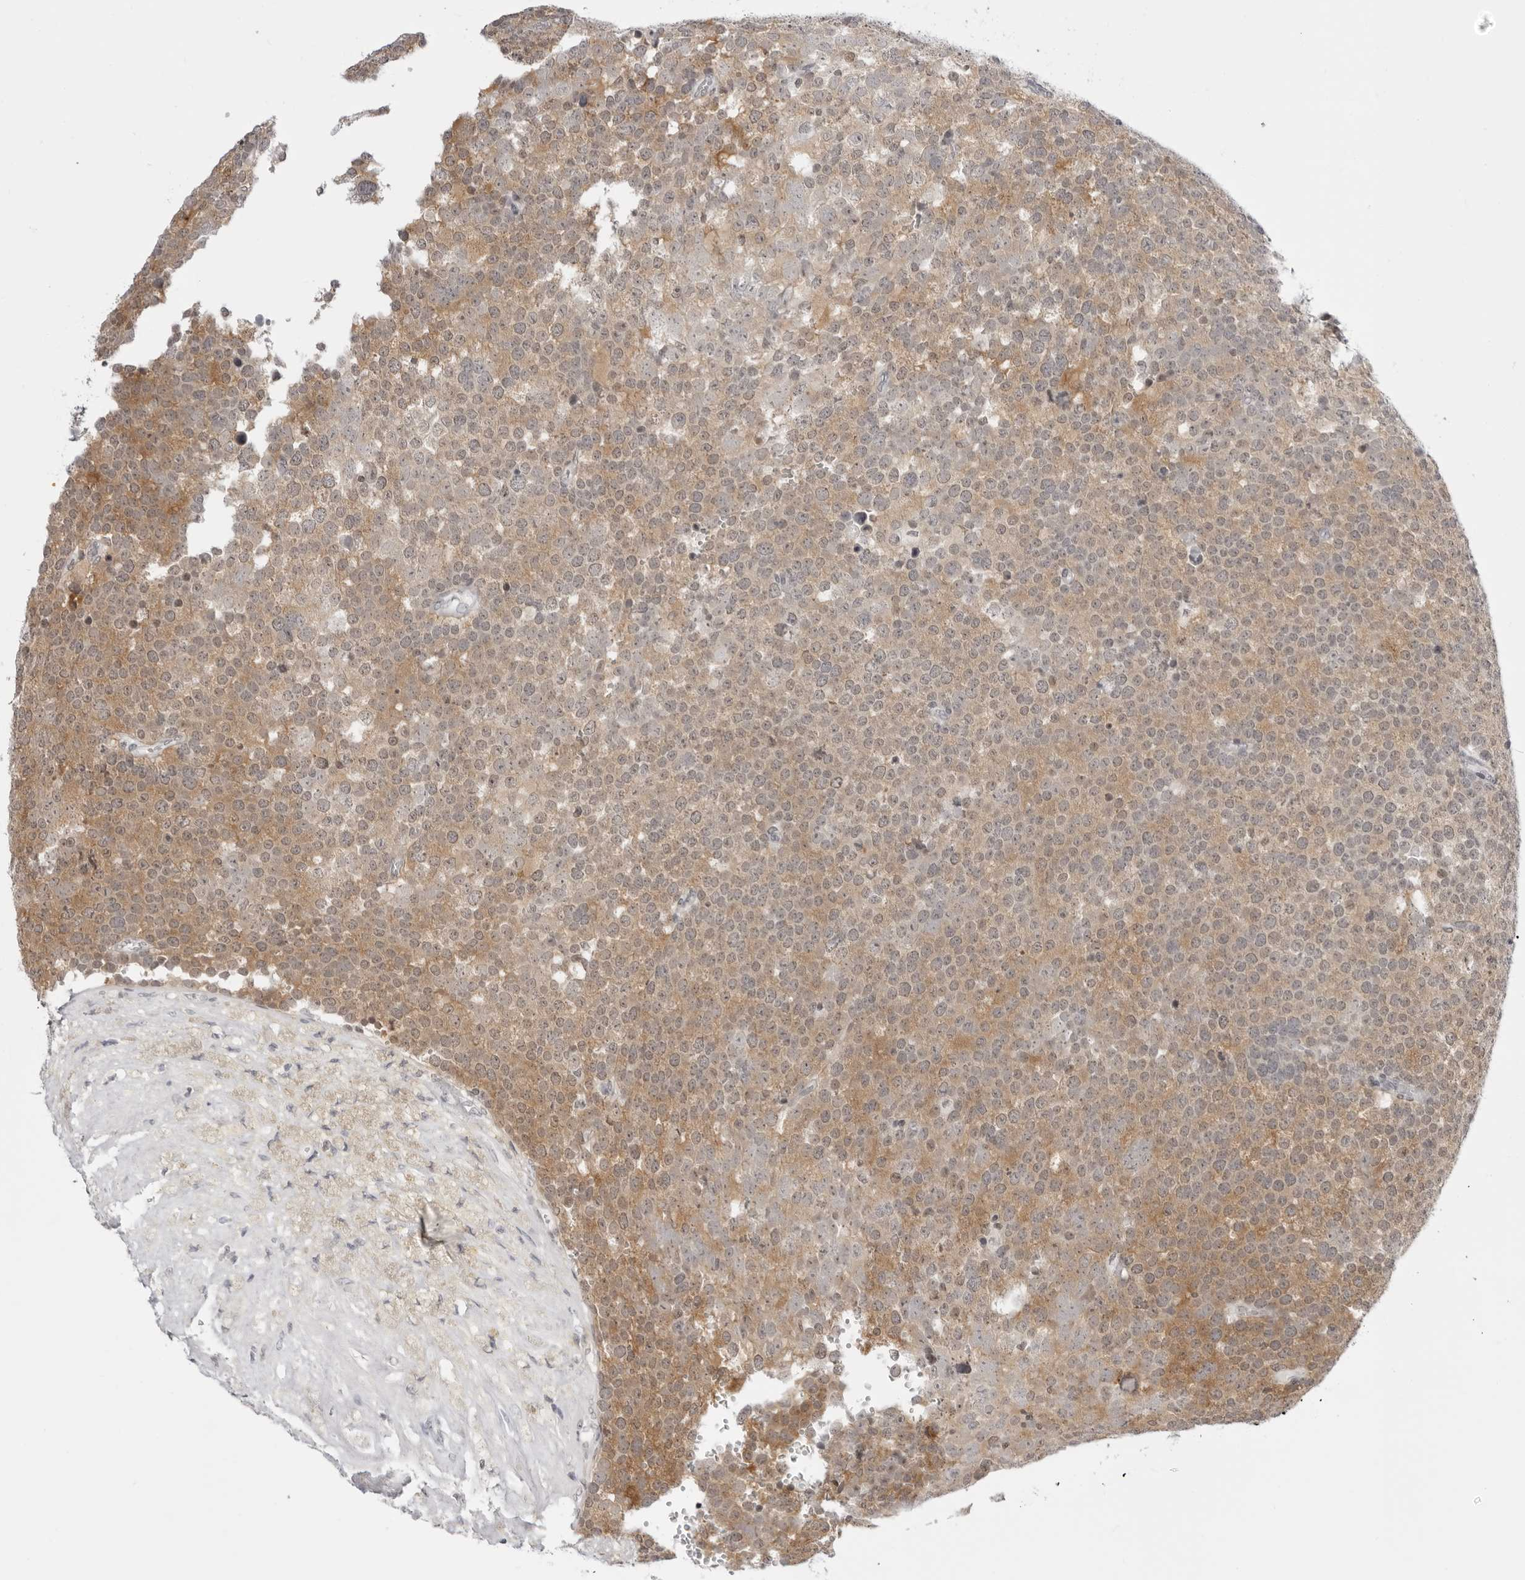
{"staining": {"intensity": "moderate", "quantity": "25%-75%", "location": "cytoplasmic/membranous"}, "tissue": "testis cancer", "cell_type": "Tumor cells", "image_type": "cancer", "snomed": [{"axis": "morphology", "description": "Seminoma, NOS"}, {"axis": "topography", "description": "Testis"}], "caption": "Approximately 25%-75% of tumor cells in human testis cancer (seminoma) show moderate cytoplasmic/membranous protein staining as visualized by brown immunohistochemical staining.", "gene": "PPP2R5C", "patient": {"sex": "male", "age": 71}}